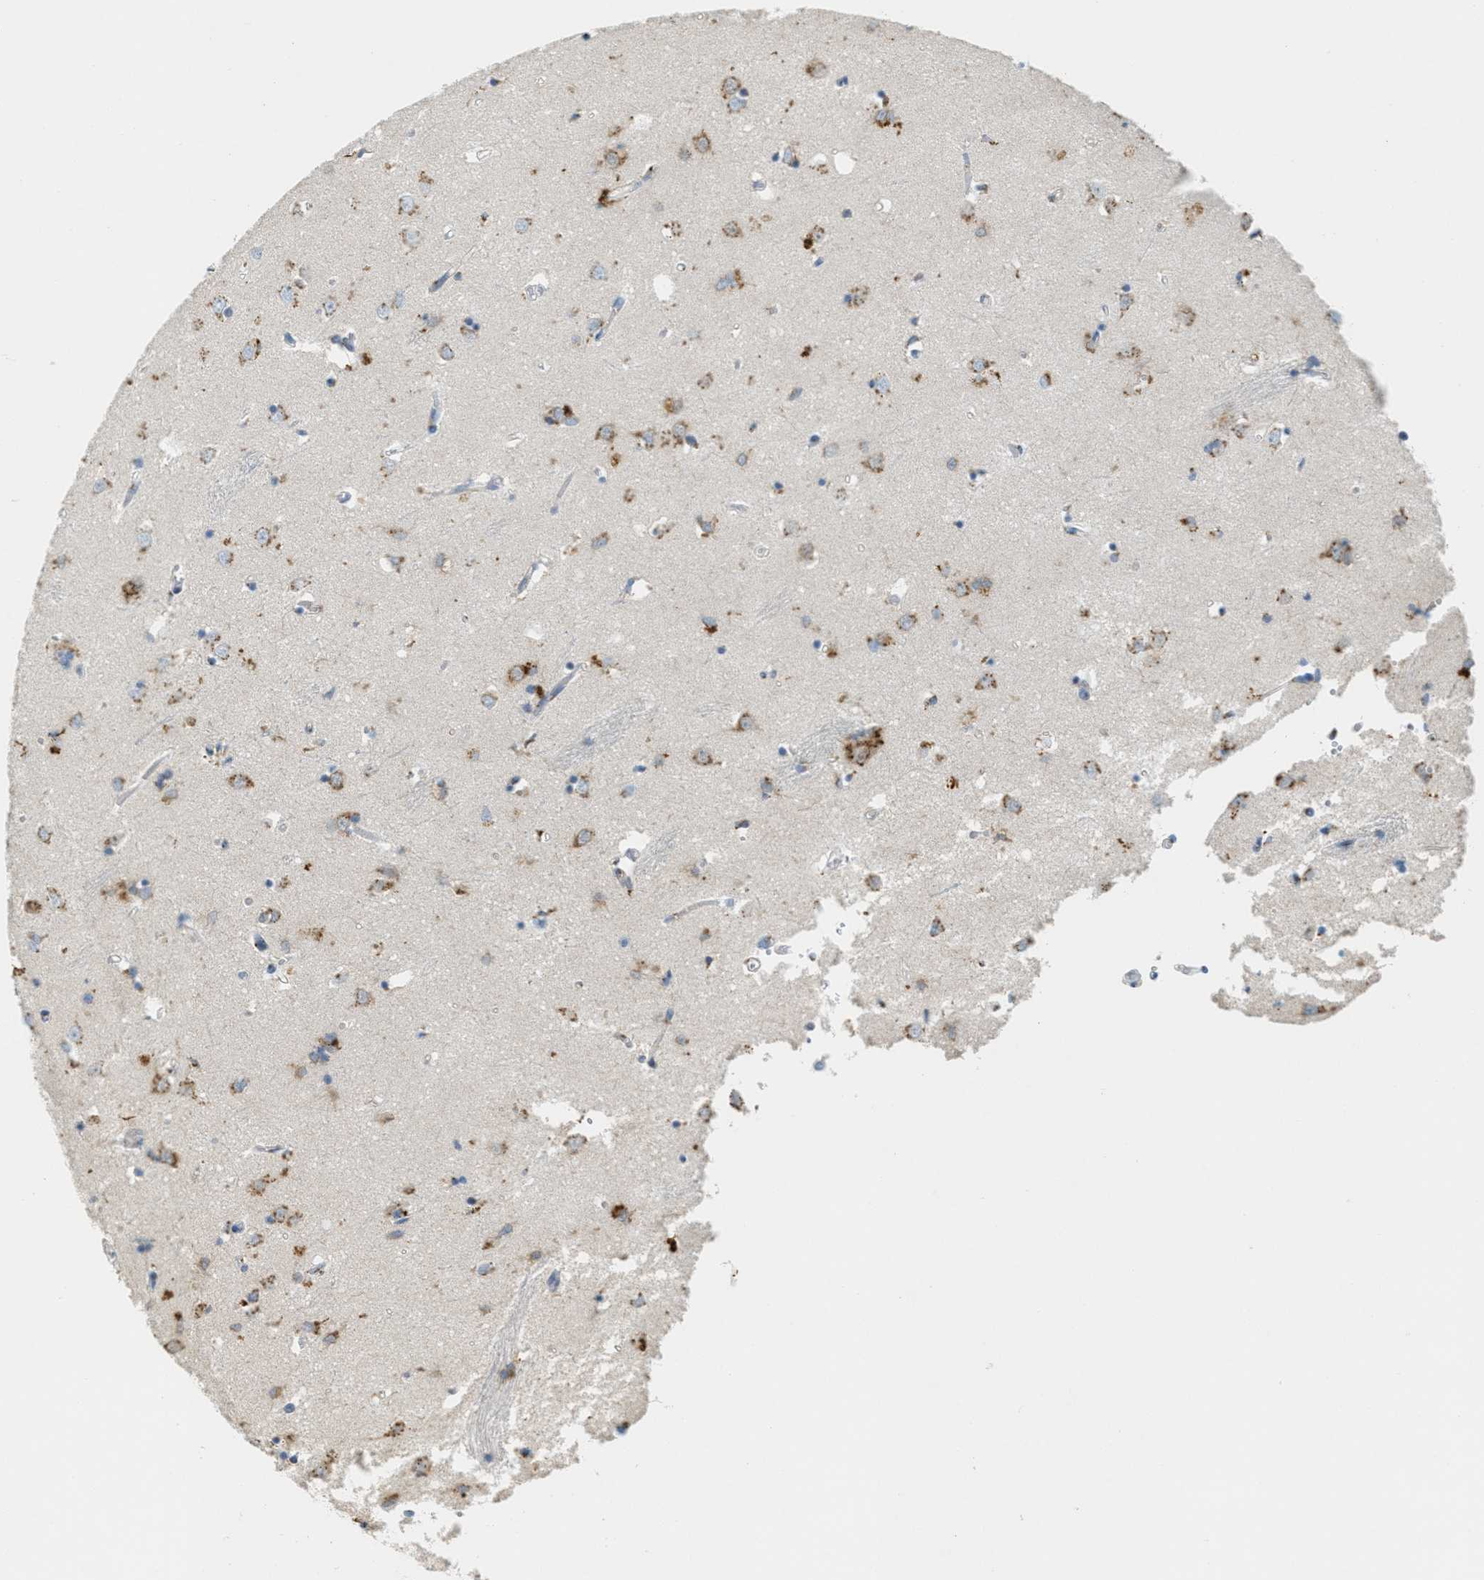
{"staining": {"intensity": "negative", "quantity": "none", "location": "none"}, "tissue": "caudate", "cell_type": "Glial cells", "image_type": "normal", "snomed": [{"axis": "morphology", "description": "Normal tissue, NOS"}, {"axis": "topography", "description": "Lateral ventricle wall"}], "caption": "There is no significant expression in glial cells of caudate.", "gene": "ENTPD4", "patient": {"sex": "female", "age": 19}}